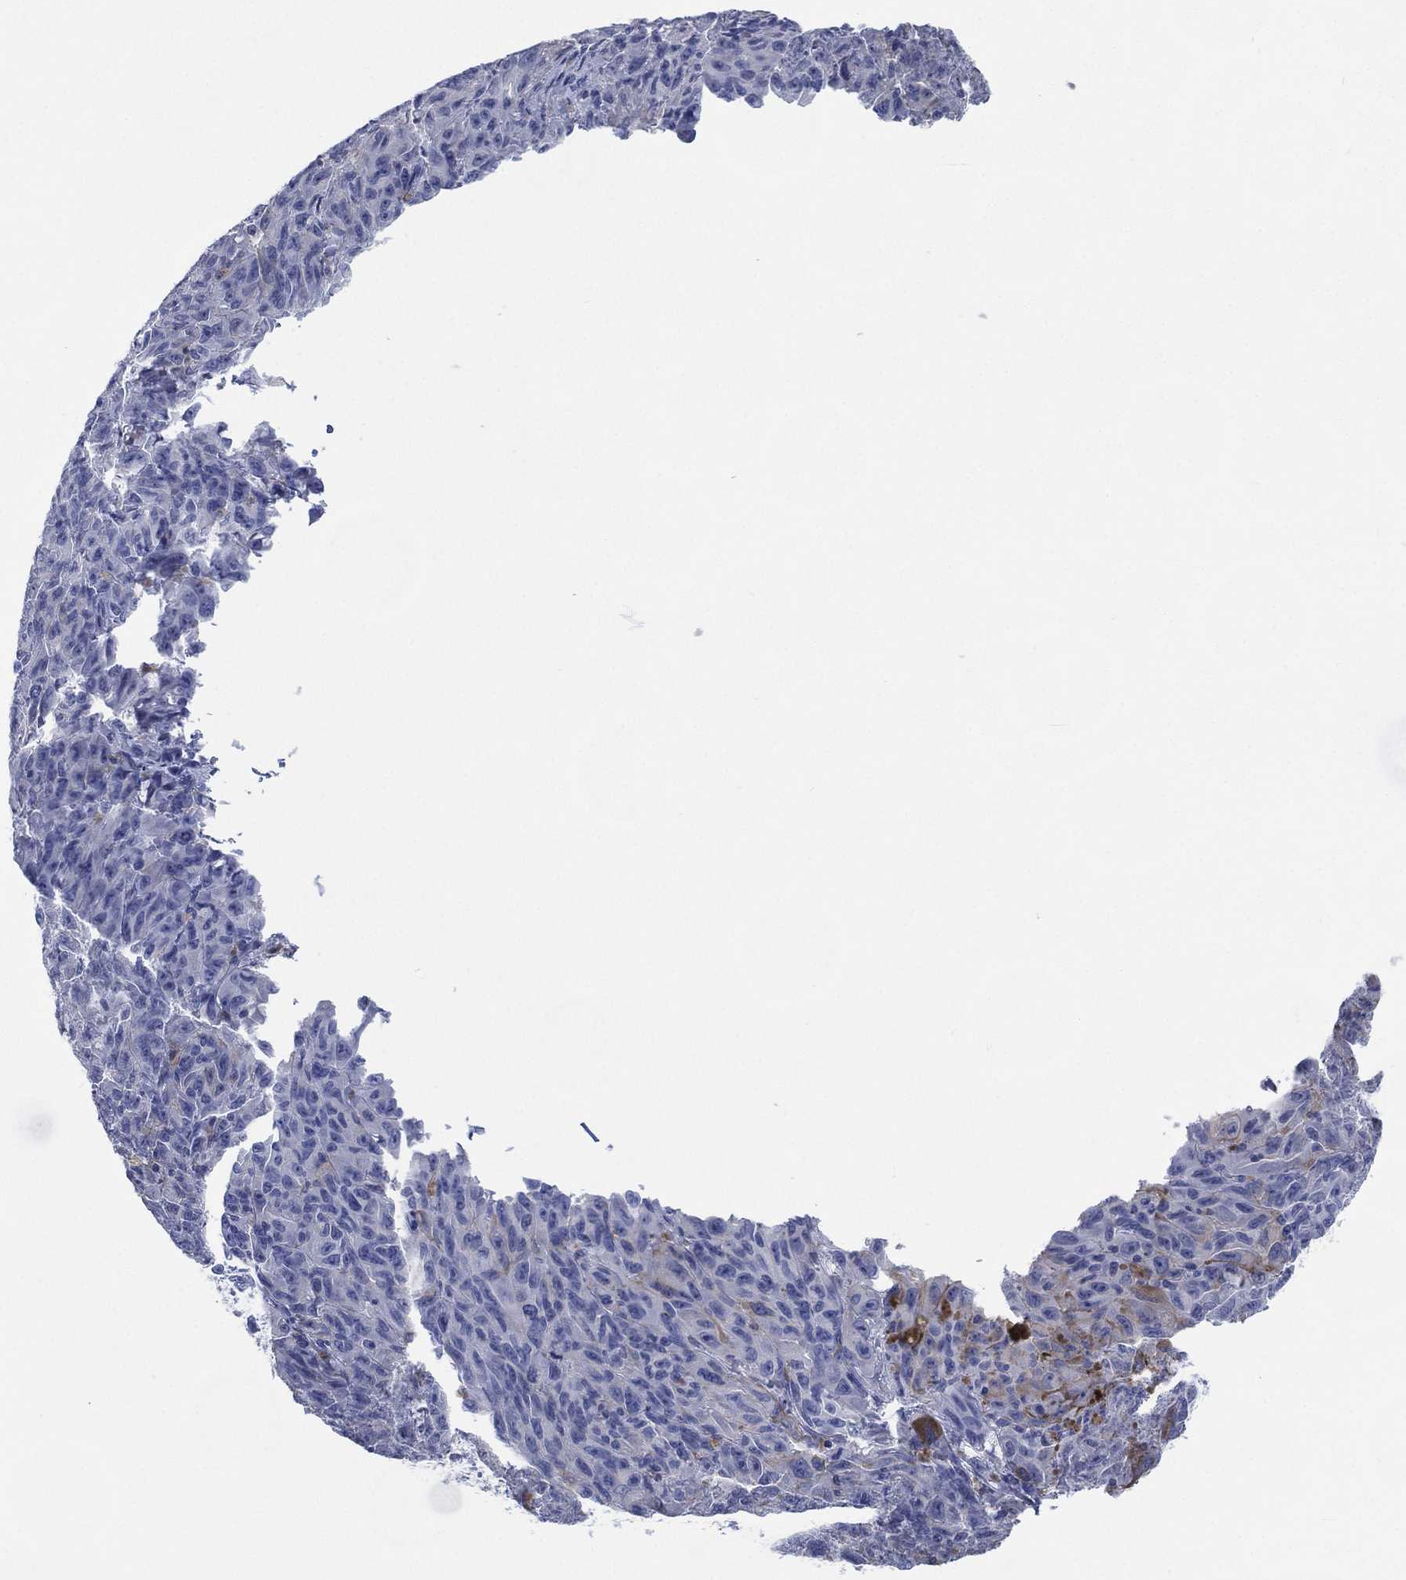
{"staining": {"intensity": "negative", "quantity": "none", "location": "none"}, "tissue": "melanoma", "cell_type": "Tumor cells", "image_type": "cancer", "snomed": [{"axis": "morphology", "description": "Malignant melanoma, NOS"}, {"axis": "topography", "description": "Vulva, labia, clitoris and Bartholin´s gland, NO"}], "caption": "High power microscopy photomicrograph of an IHC micrograph of malignant melanoma, revealing no significant positivity in tumor cells. (Stains: DAB (3,3'-diaminobenzidine) IHC with hematoxylin counter stain, Microscopy: brightfield microscopy at high magnification).", "gene": "TMEM247", "patient": {"sex": "female", "age": 75}}